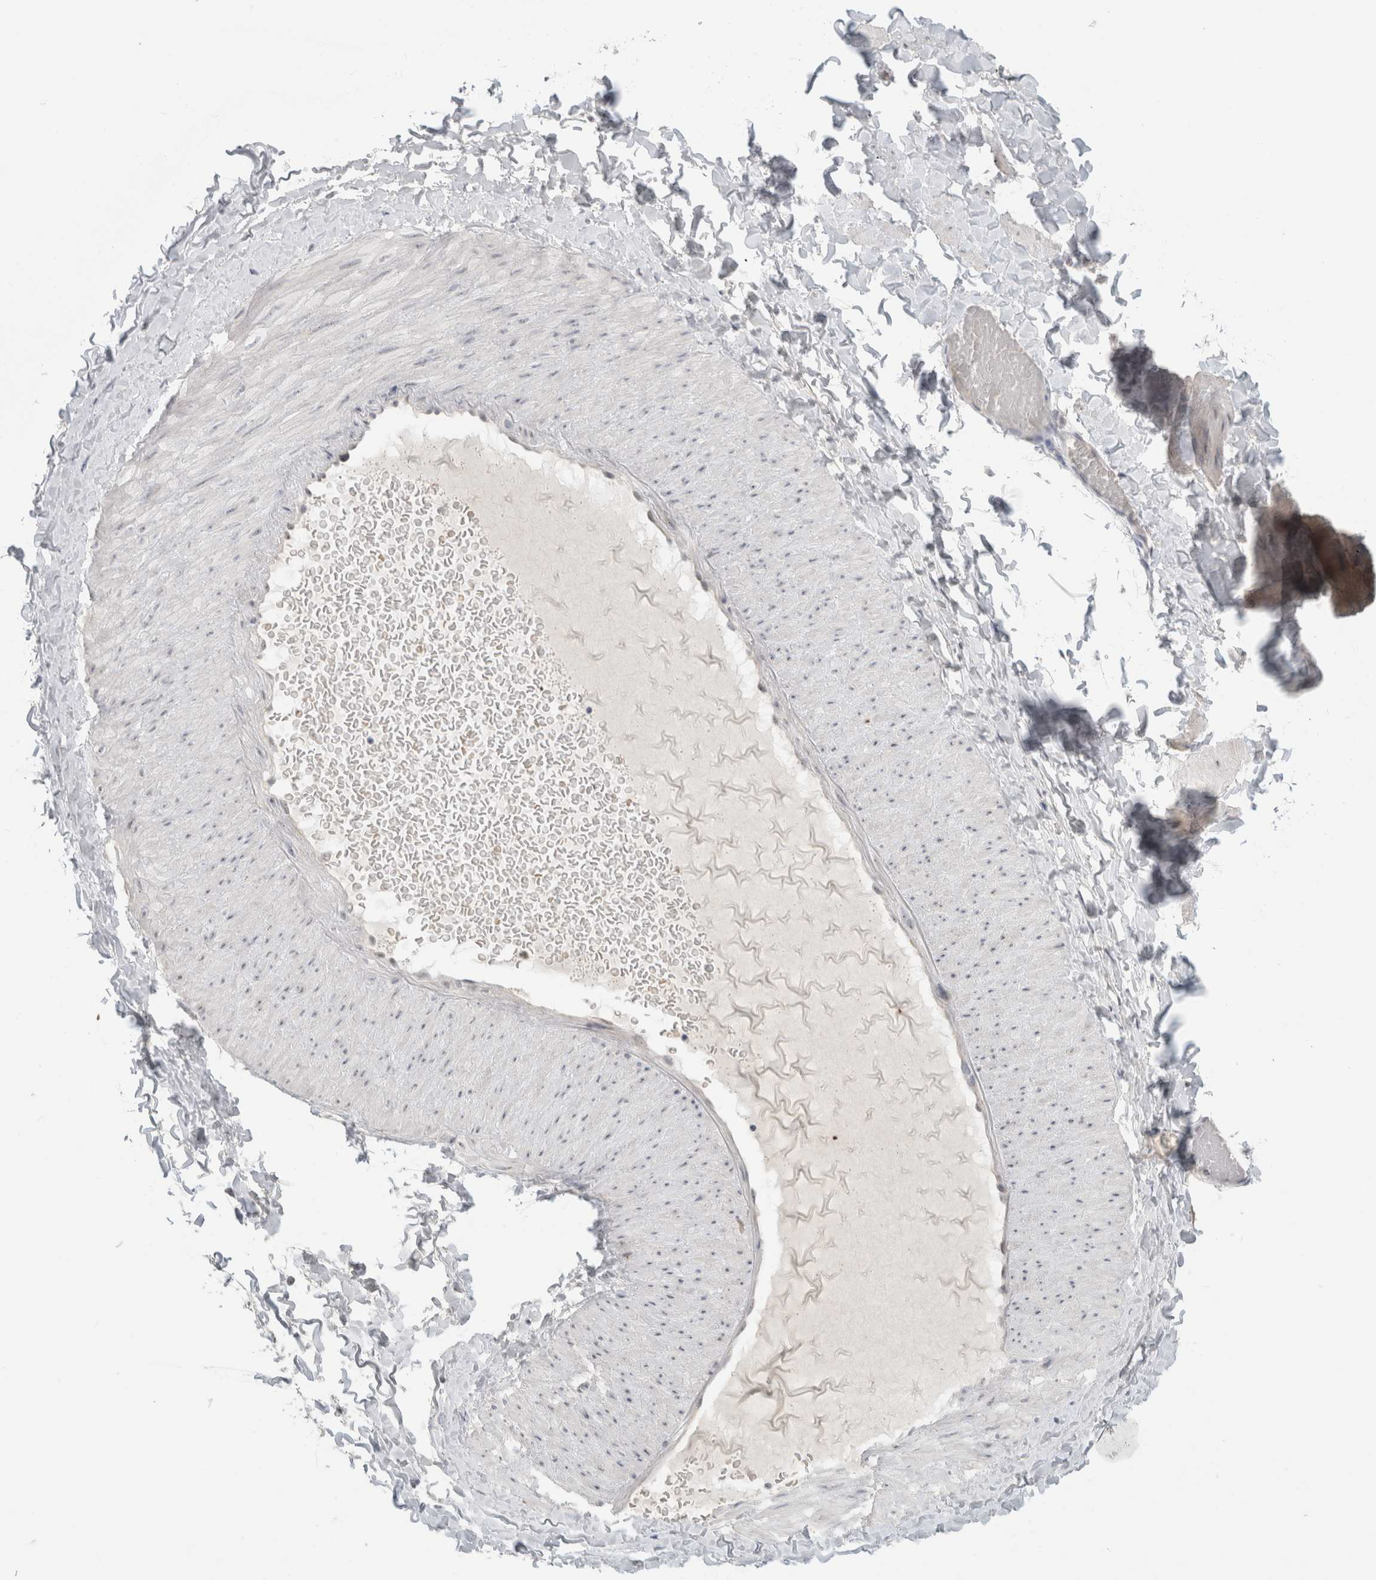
{"staining": {"intensity": "negative", "quantity": "none", "location": "none"}, "tissue": "adipose tissue", "cell_type": "Adipocytes", "image_type": "normal", "snomed": [{"axis": "morphology", "description": "Normal tissue, NOS"}, {"axis": "topography", "description": "Adipose tissue"}, {"axis": "topography", "description": "Vascular tissue"}, {"axis": "topography", "description": "Peripheral nerve tissue"}], "caption": "IHC of normal adipose tissue shows no expression in adipocytes.", "gene": "FMR1NB", "patient": {"sex": "male", "age": 25}}